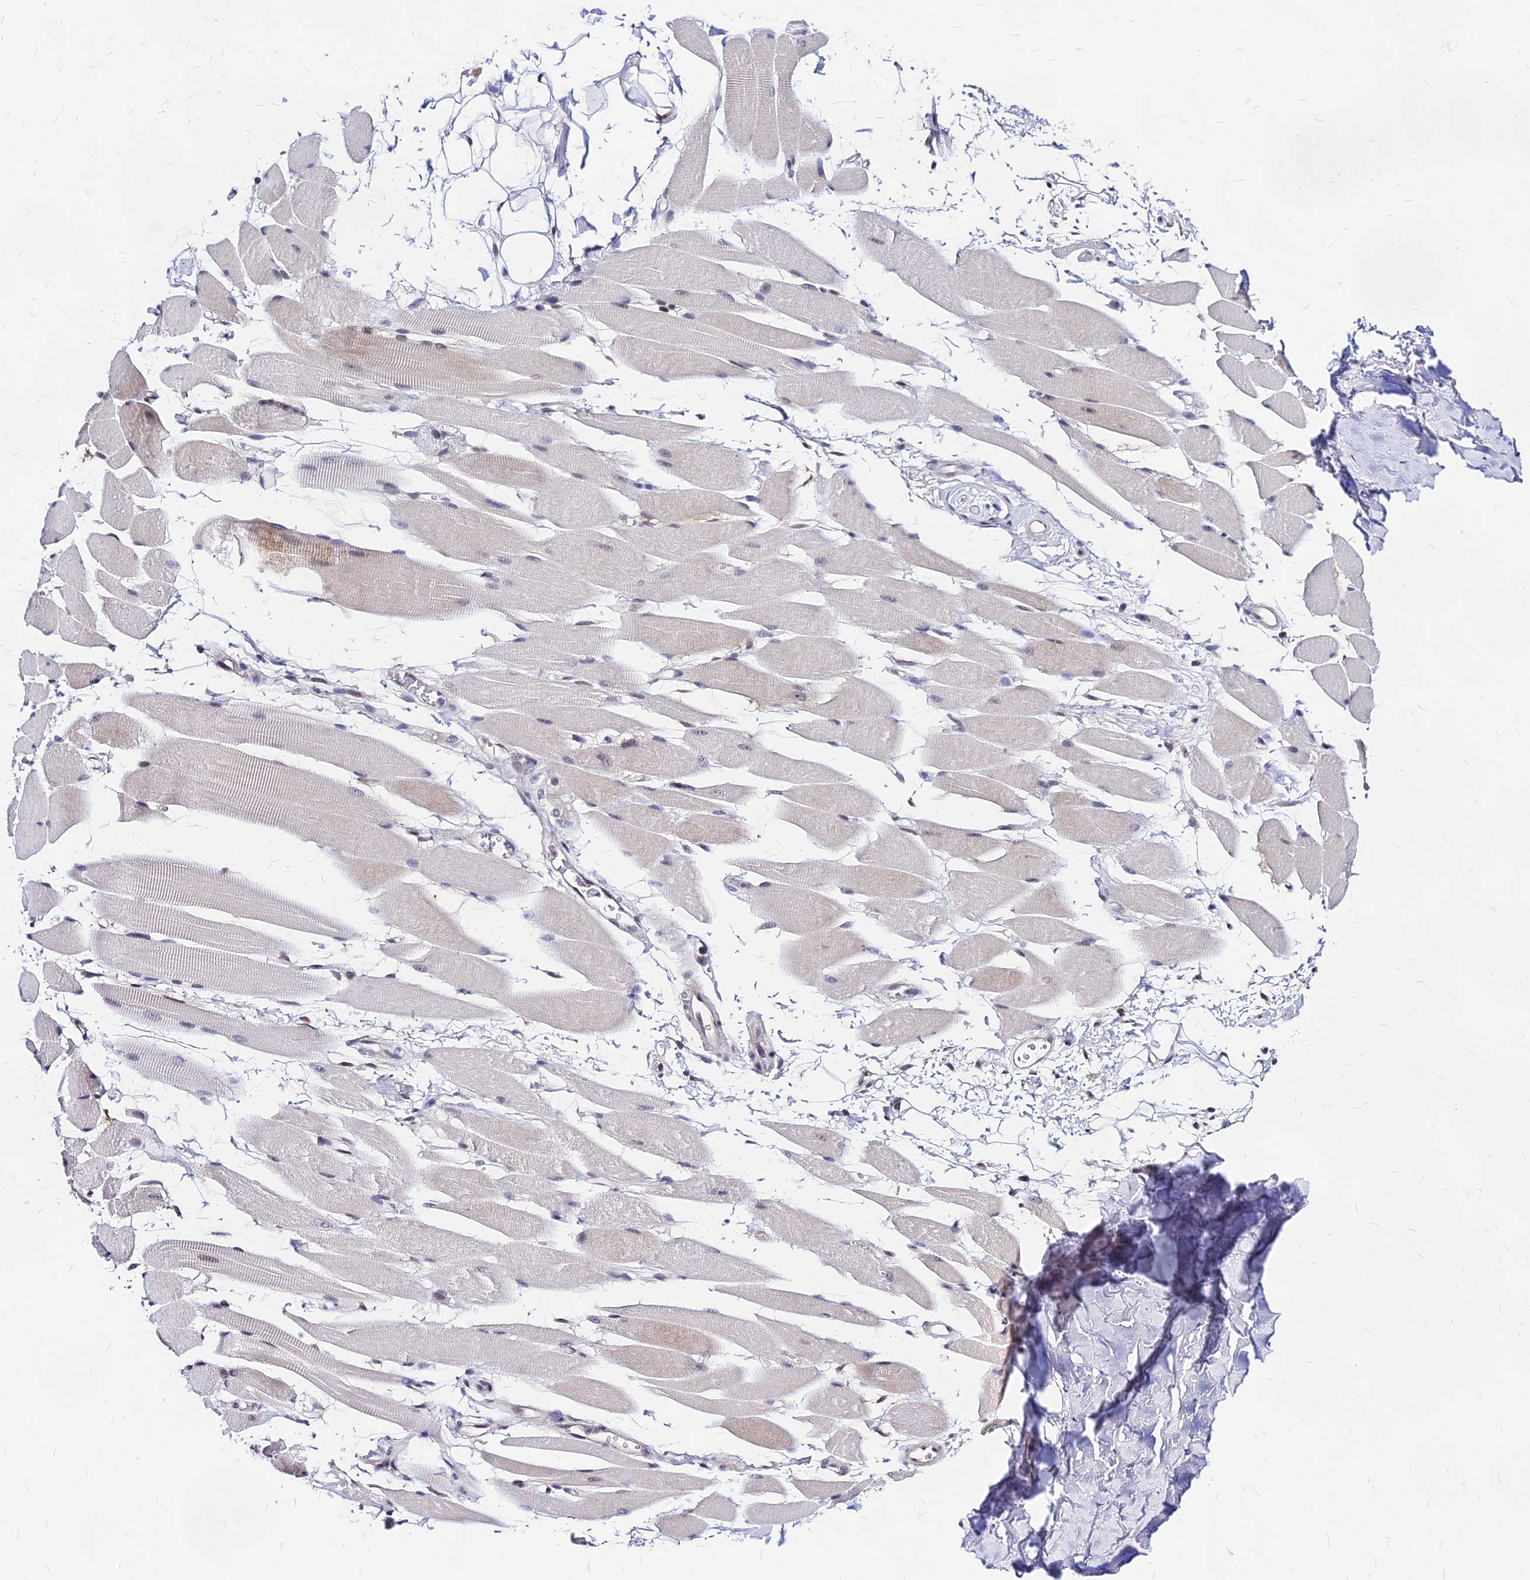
{"staining": {"intensity": "weak", "quantity": "25%-75%", "location": "cytoplasmic/membranous,nuclear"}, "tissue": "skeletal muscle", "cell_type": "Myocytes", "image_type": "normal", "snomed": [{"axis": "morphology", "description": "Normal tissue, NOS"}, {"axis": "topography", "description": "Skeletal muscle"}, {"axis": "topography", "description": "Oral tissue"}, {"axis": "topography", "description": "Peripheral nerve tissue"}], "caption": "Benign skeletal muscle exhibits weak cytoplasmic/membranous,nuclear expression in approximately 25%-75% of myocytes.", "gene": "DDX55", "patient": {"sex": "female", "age": 84}}